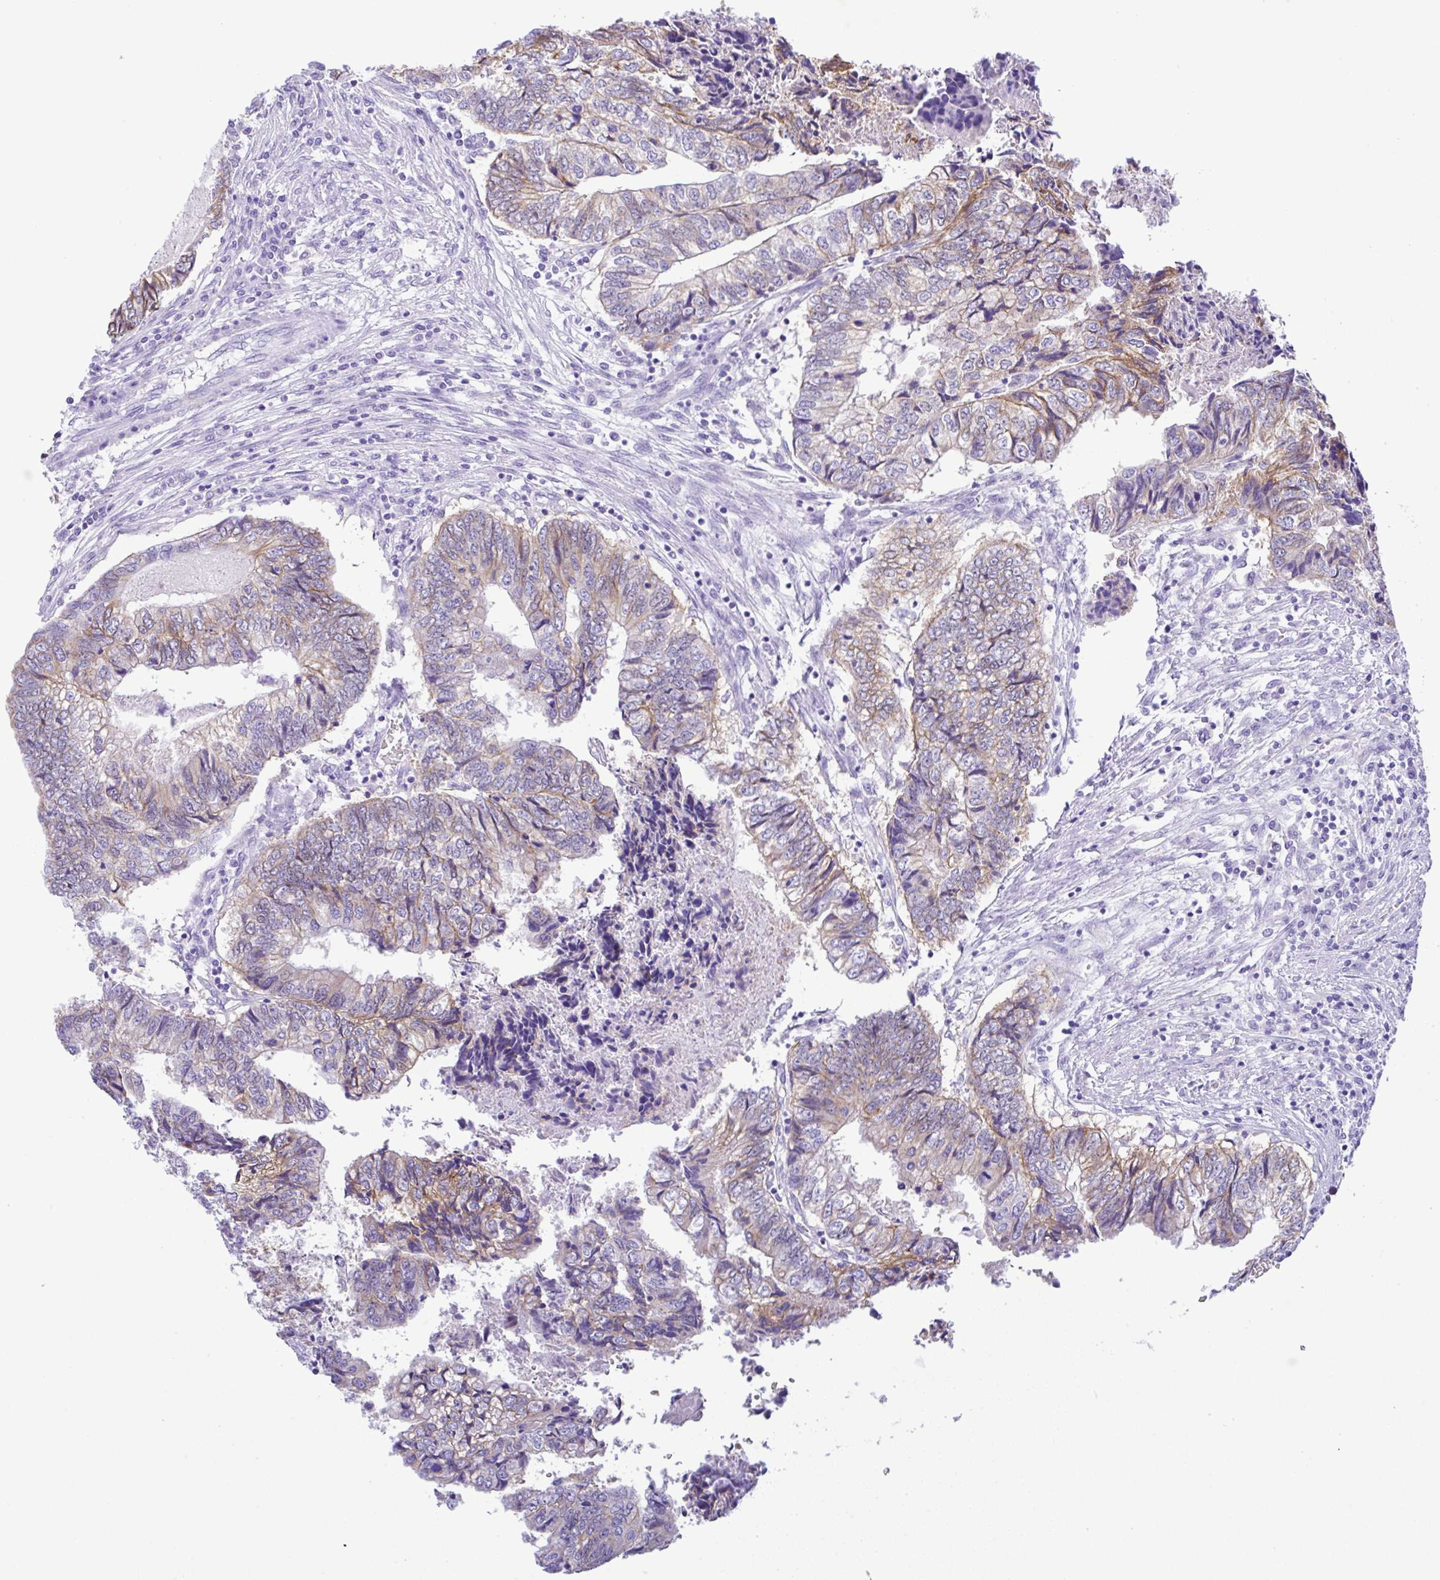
{"staining": {"intensity": "moderate", "quantity": "<25%", "location": "cytoplasmic/membranous"}, "tissue": "colorectal cancer", "cell_type": "Tumor cells", "image_type": "cancer", "snomed": [{"axis": "morphology", "description": "Adenocarcinoma, NOS"}, {"axis": "topography", "description": "Colon"}], "caption": "Adenocarcinoma (colorectal) was stained to show a protein in brown. There is low levels of moderate cytoplasmic/membranous positivity in approximately <25% of tumor cells. The staining was performed using DAB to visualize the protein expression in brown, while the nuclei were stained in blue with hematoxylin (Magnification: 20x).", "gene": "RRM2", "patient": {"sex": "male", "age": 86}}